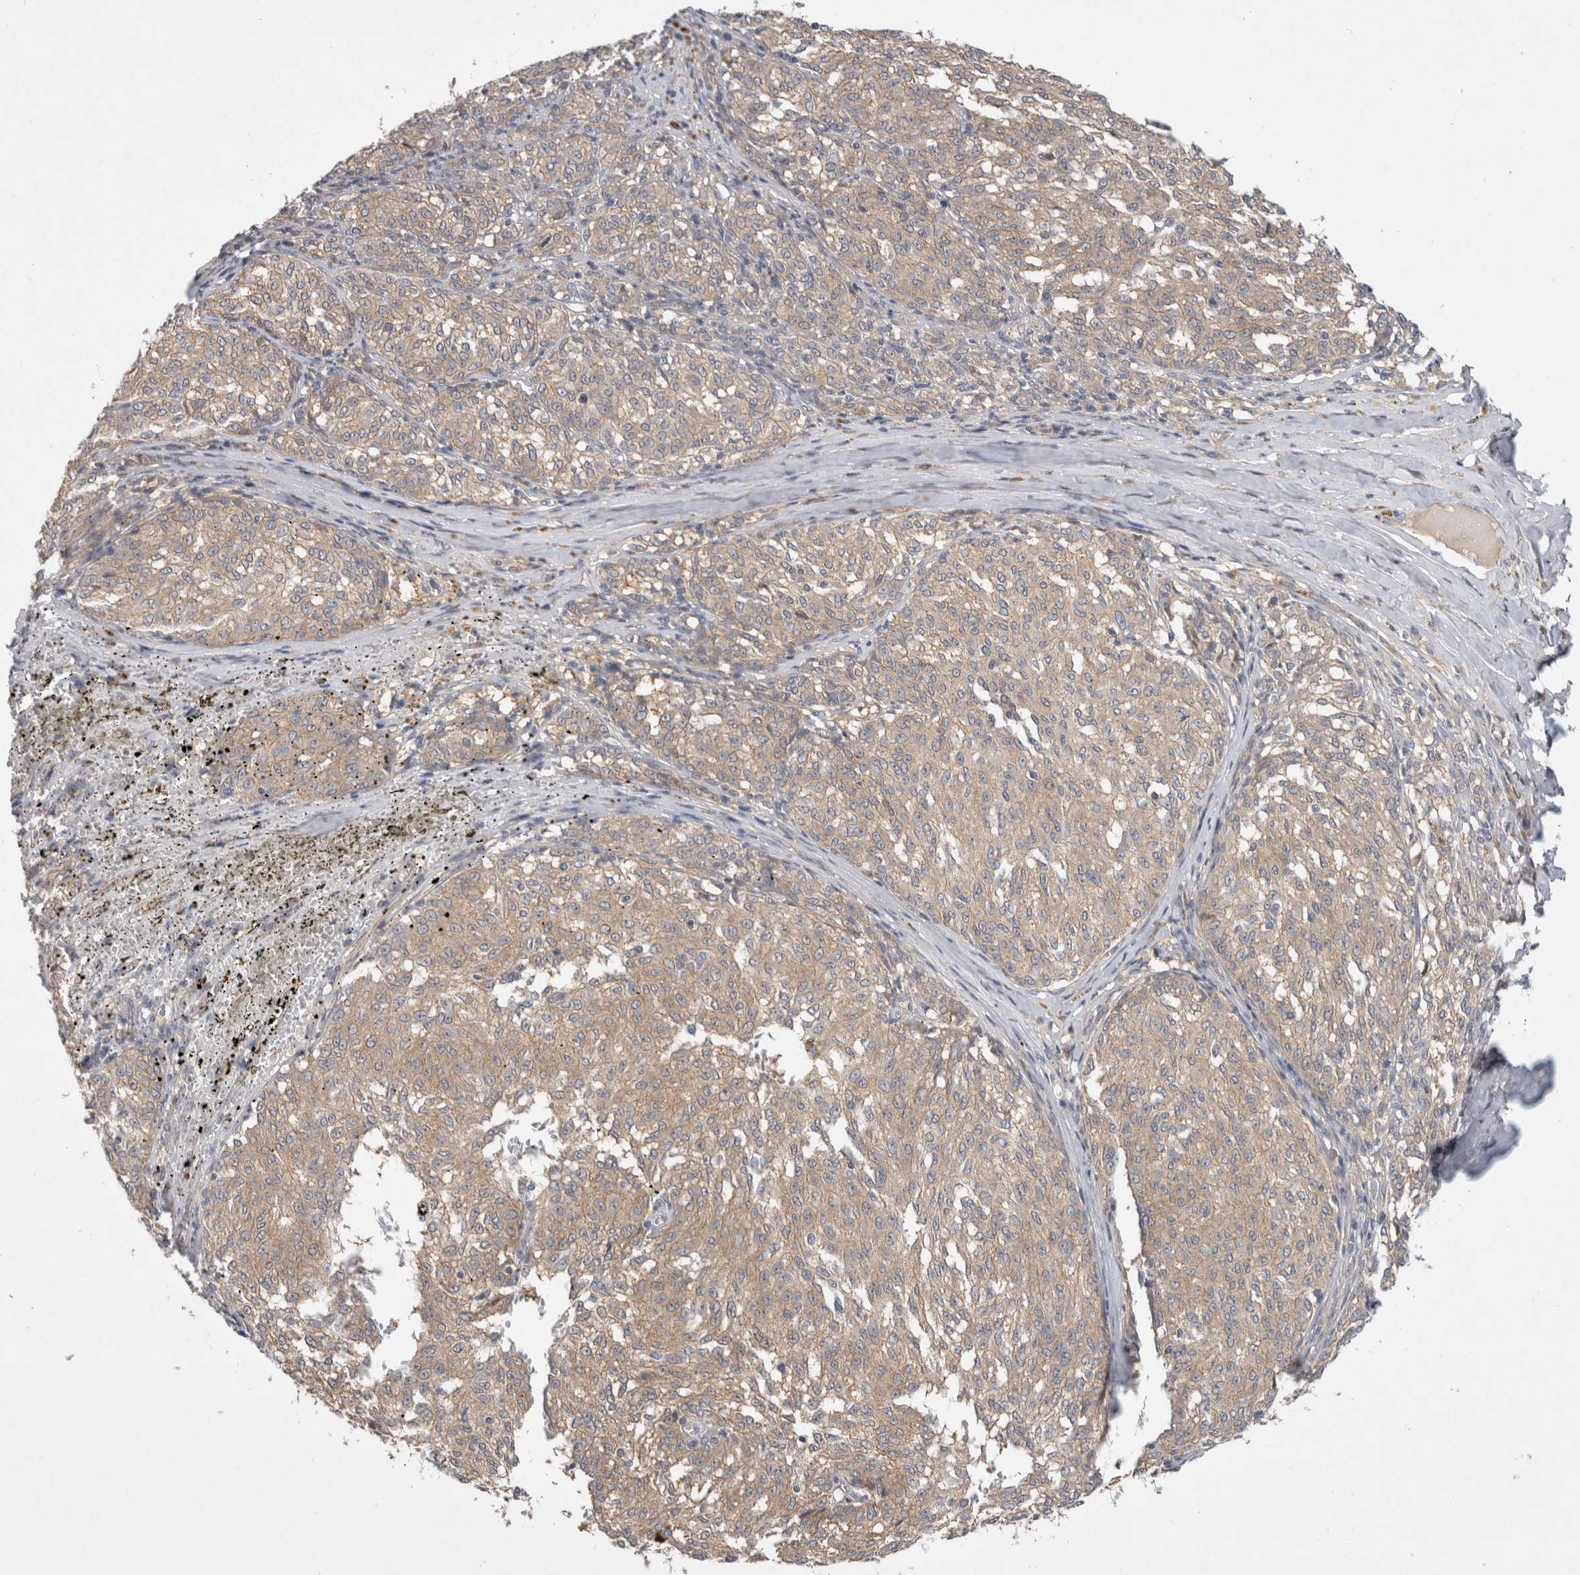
{"staining": {"intensity": "weak", "quantity": "25%-75%", "location": "cytoplasmic/membranous"}, "tissue": "melanoma", "cell_type": "Tumor cells", "image_type": "cancer", "snomed": [{"axis": "morphology", "description": "Malignant melanoma, NOS"}, {"axis": "topography", "description": "Skin"}], "caption": "Malignant melanoma tissue demonstrates weak cytoplasmic/membranous expression in approximately 25%-75% of tumor cells", "gene": "CERS3", "patient": {"sex": "female", "age": 72}}